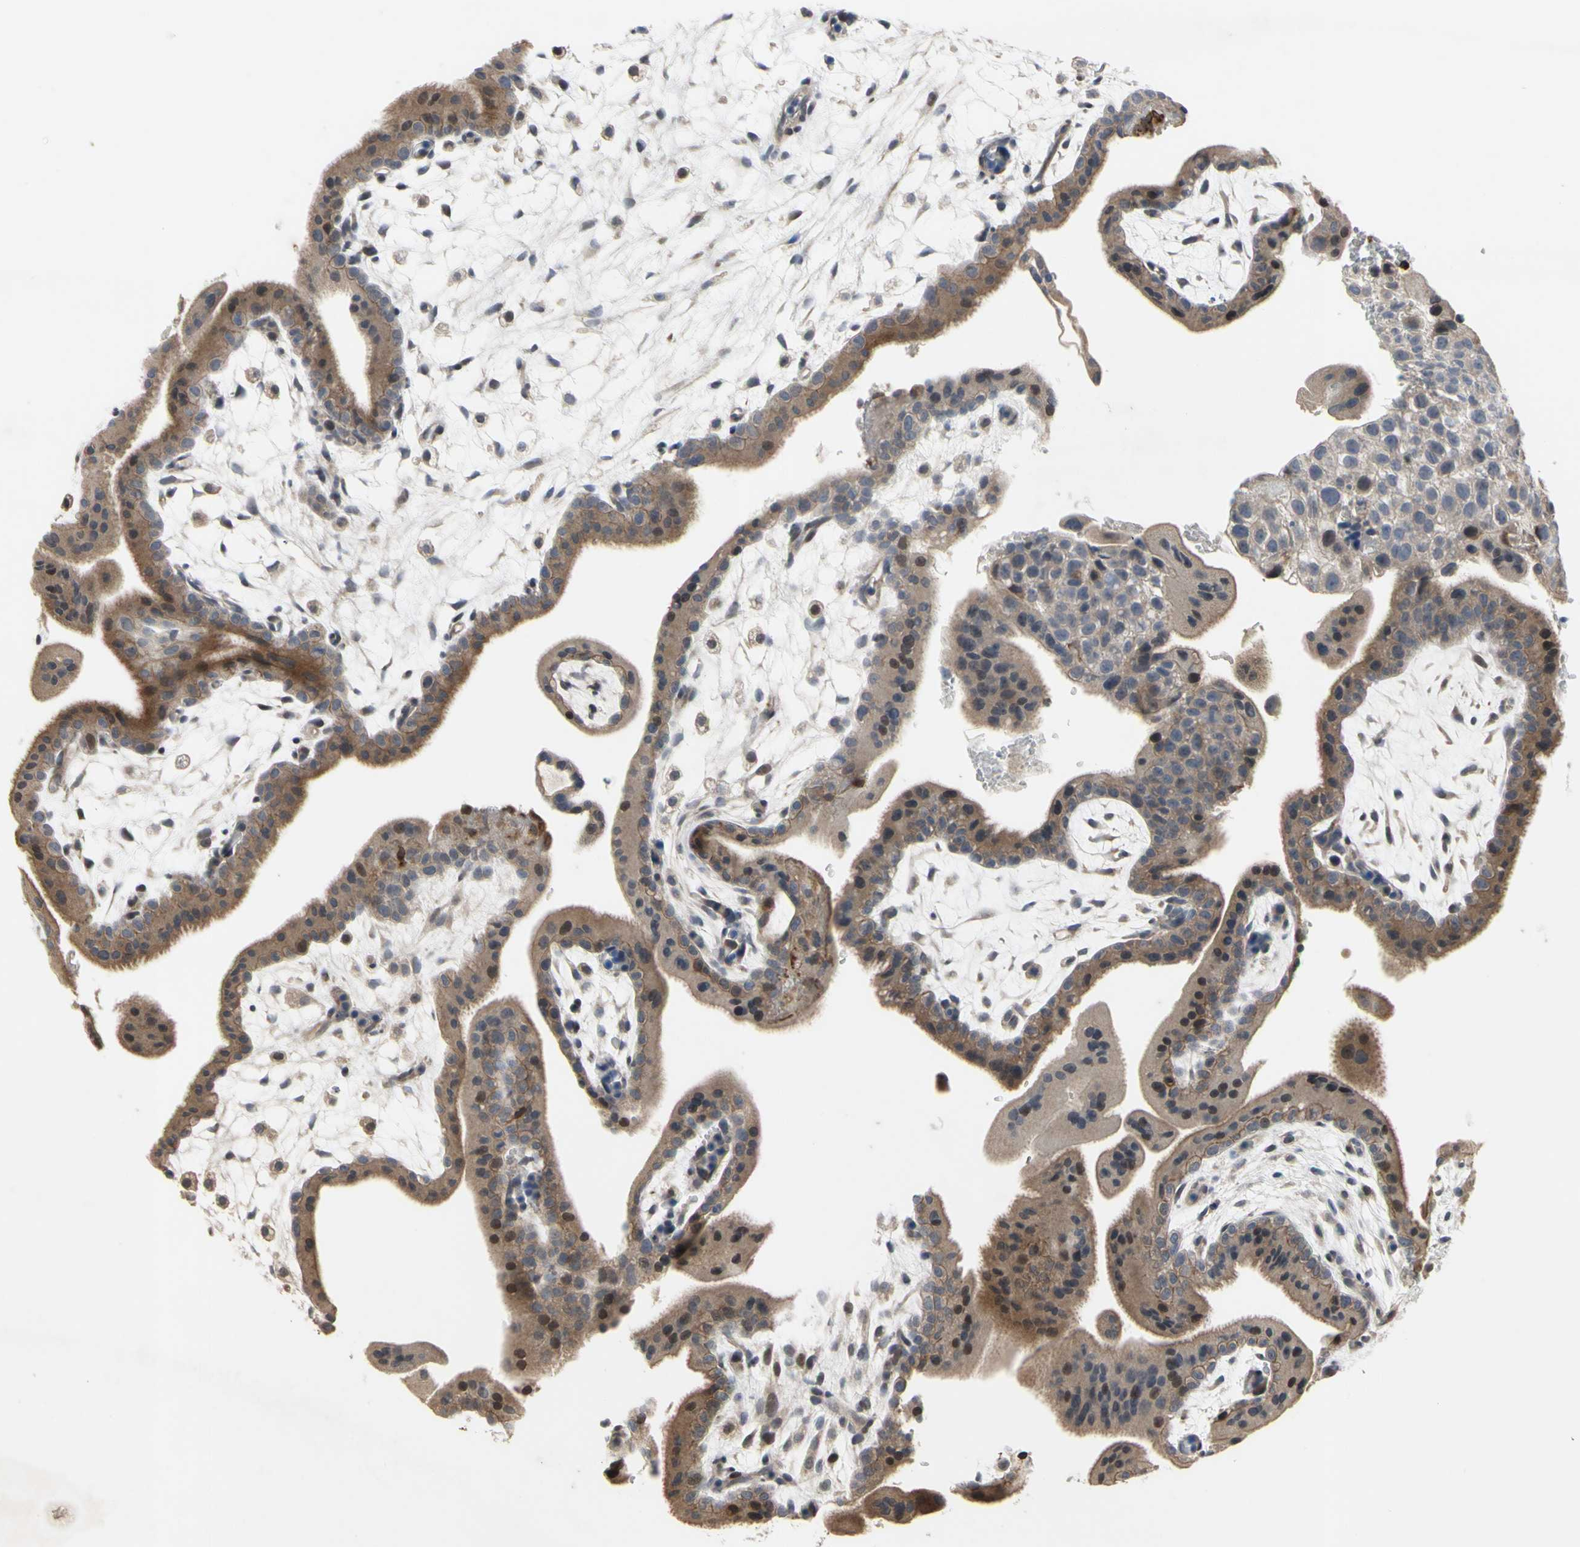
{"staining": {"intensity": "weak", "quantity": ">75%", "location": "cytoplasmic/membranous,nuclear"}, "tissue": "placenta", "cell_type": "Decidual cells", "image_type": "normal", "snomed": [{"axis": "morphology", "description": "Normal tissue, NOS"}, {"axis": "topography", "description": "Placenta"}], "caption": "Immunohistochemical staining of normal placenta demonstrates low levels of weak cytoplasmic/membranous,nuclear staining in about >75% of decidual cells.", "gene": "PLXNA2", "patient": {"sex": "female", "age": 35}}